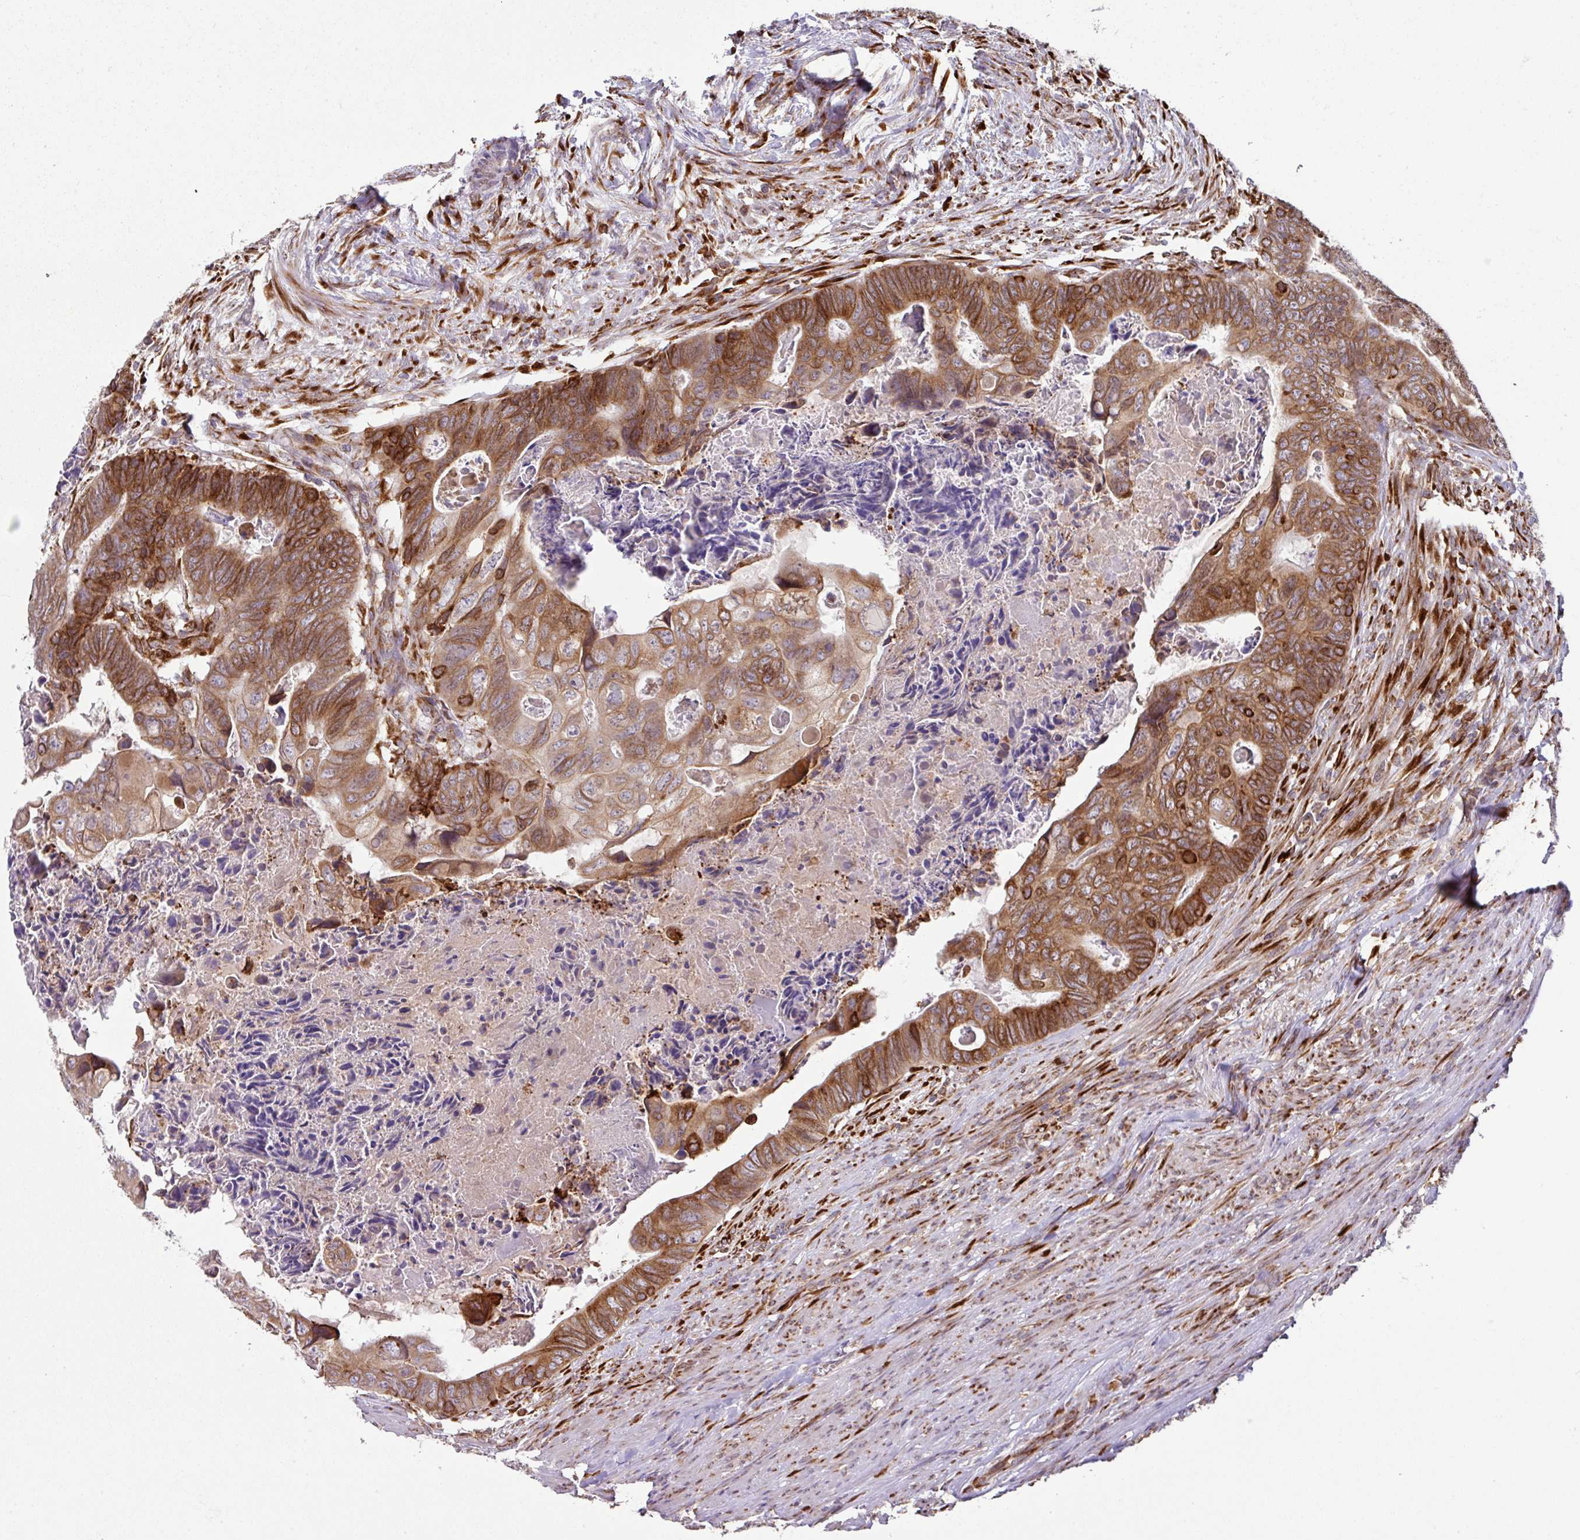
{"staining": {"intensity": "moderate", "quantity": ">75%", "location": "cytoplasmic/membranous"}, "tissue": "colorectal cancer", "cell_type": "Tumor cells", "image_type": "cancer", "snomed": [{"axis": "morphology", "description": "Adenocarcinoma, NOS"}, {"axis": "topography", "description": "Rectum"}], "caption": "Tumor cells reveal medium levels of moderate cytoplasmic/membranous staining in about >75% of cells in human colorectal cancer (adenocarcinoma). Immunohistochemistry (ihc) stains the protein of interest in brown and the nuclei are stained blue.", "gene": "SLC39A7", "patient": {"sex": "female", "age": 78}}